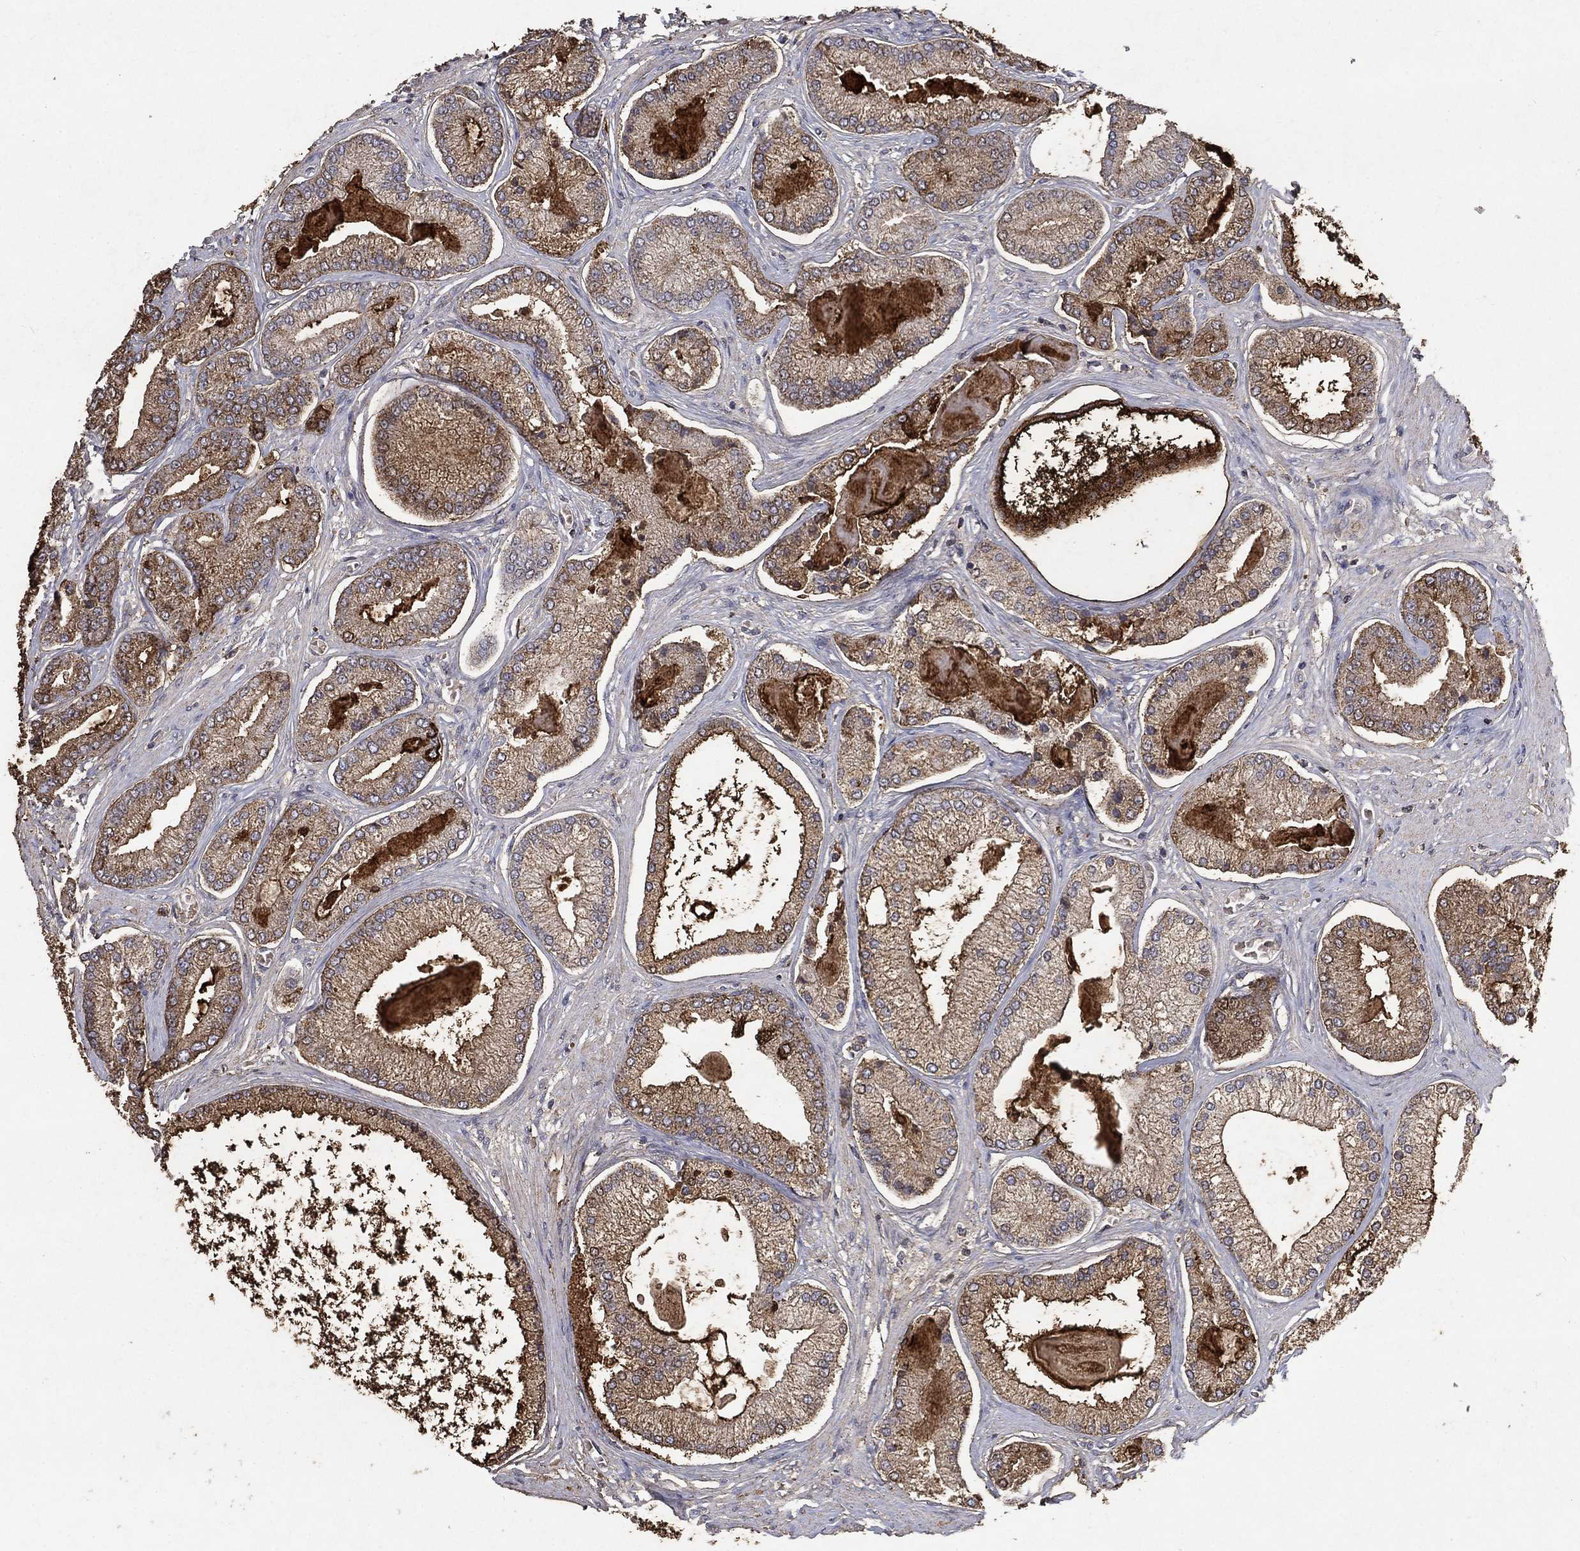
{"staining": {"intensity": "strong", "quantity": "<25%", "location": "cytoplasmic/membranous"}, "tissue": "prostate cancer", "cell_type": "Tumor cells", "image_type": "cancer", "snomed": [{"axis": "morphology", "description": "Adenocarcinoma, Low grade"}, {"axis": "topography", "description": "Prostate"}], "caption": "Protein staining of prostate cancer tissue exhibits strong cytoplasmic/membranous positivity in approximately <25% of tumor cells.", "gene": "CD24", "patient": {"sex": "male", "age": 57}}